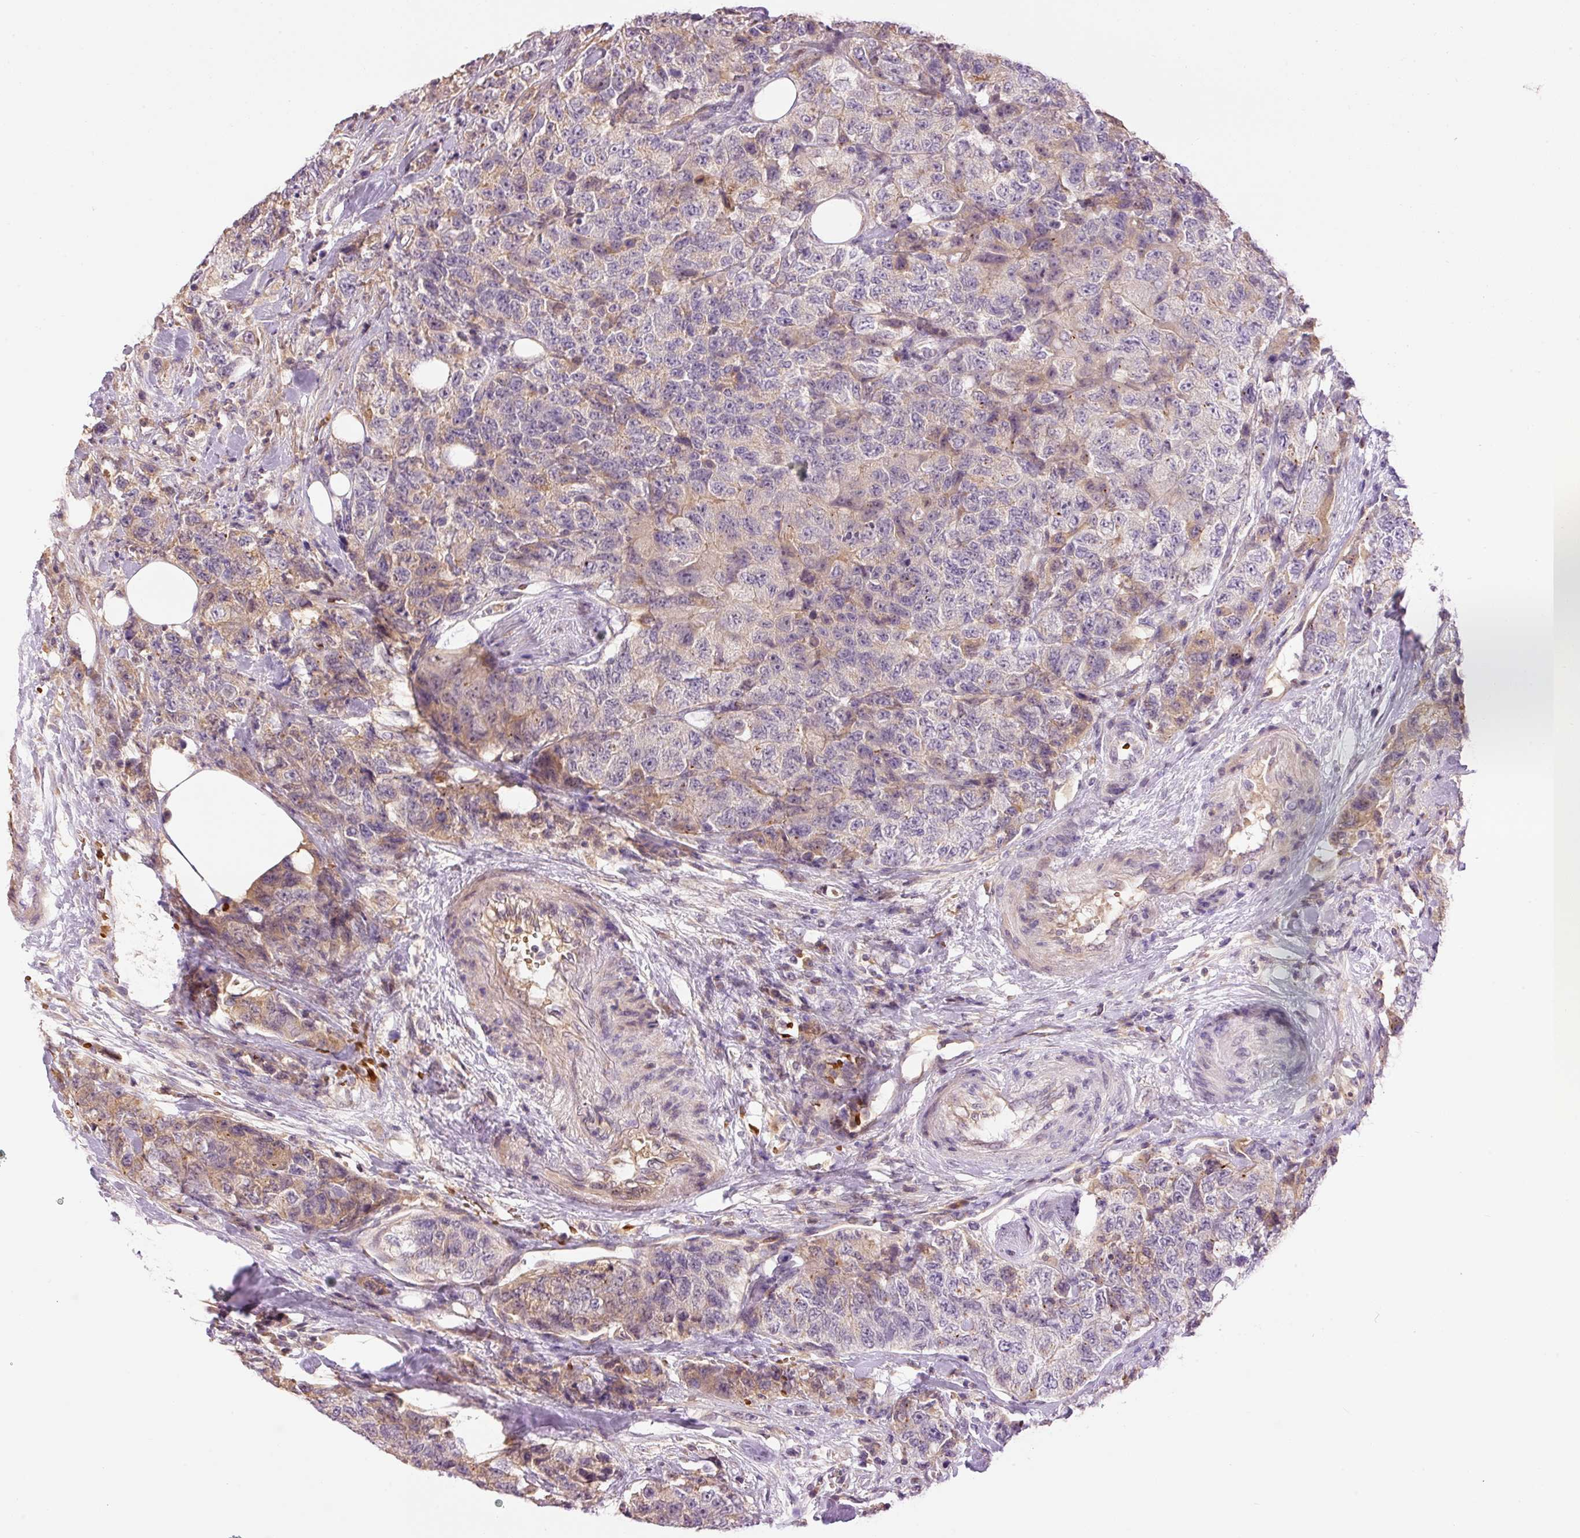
{"staining": {"intensity": "weak", "quantity": "<25%", "location": "cytoplasmic/membranous"}, "tissue": "urothelial cancer", "cell_type": "Tumor cells", "image_type": "cancer", "snomed": [{"axis": "morphology", "description": "Urothelial carcinoma, High grade"}, {"axis": "topography", "description": "Urinary bladder"}], "caption": "DAB (3,3'-diaminobenzidine) immunohistochemical staining of human high-grade urothelial carcinoma shows no significant expression in tumor cells.", "gene": "CMTM8", "patient": {"sex": "female", "age": 78}}